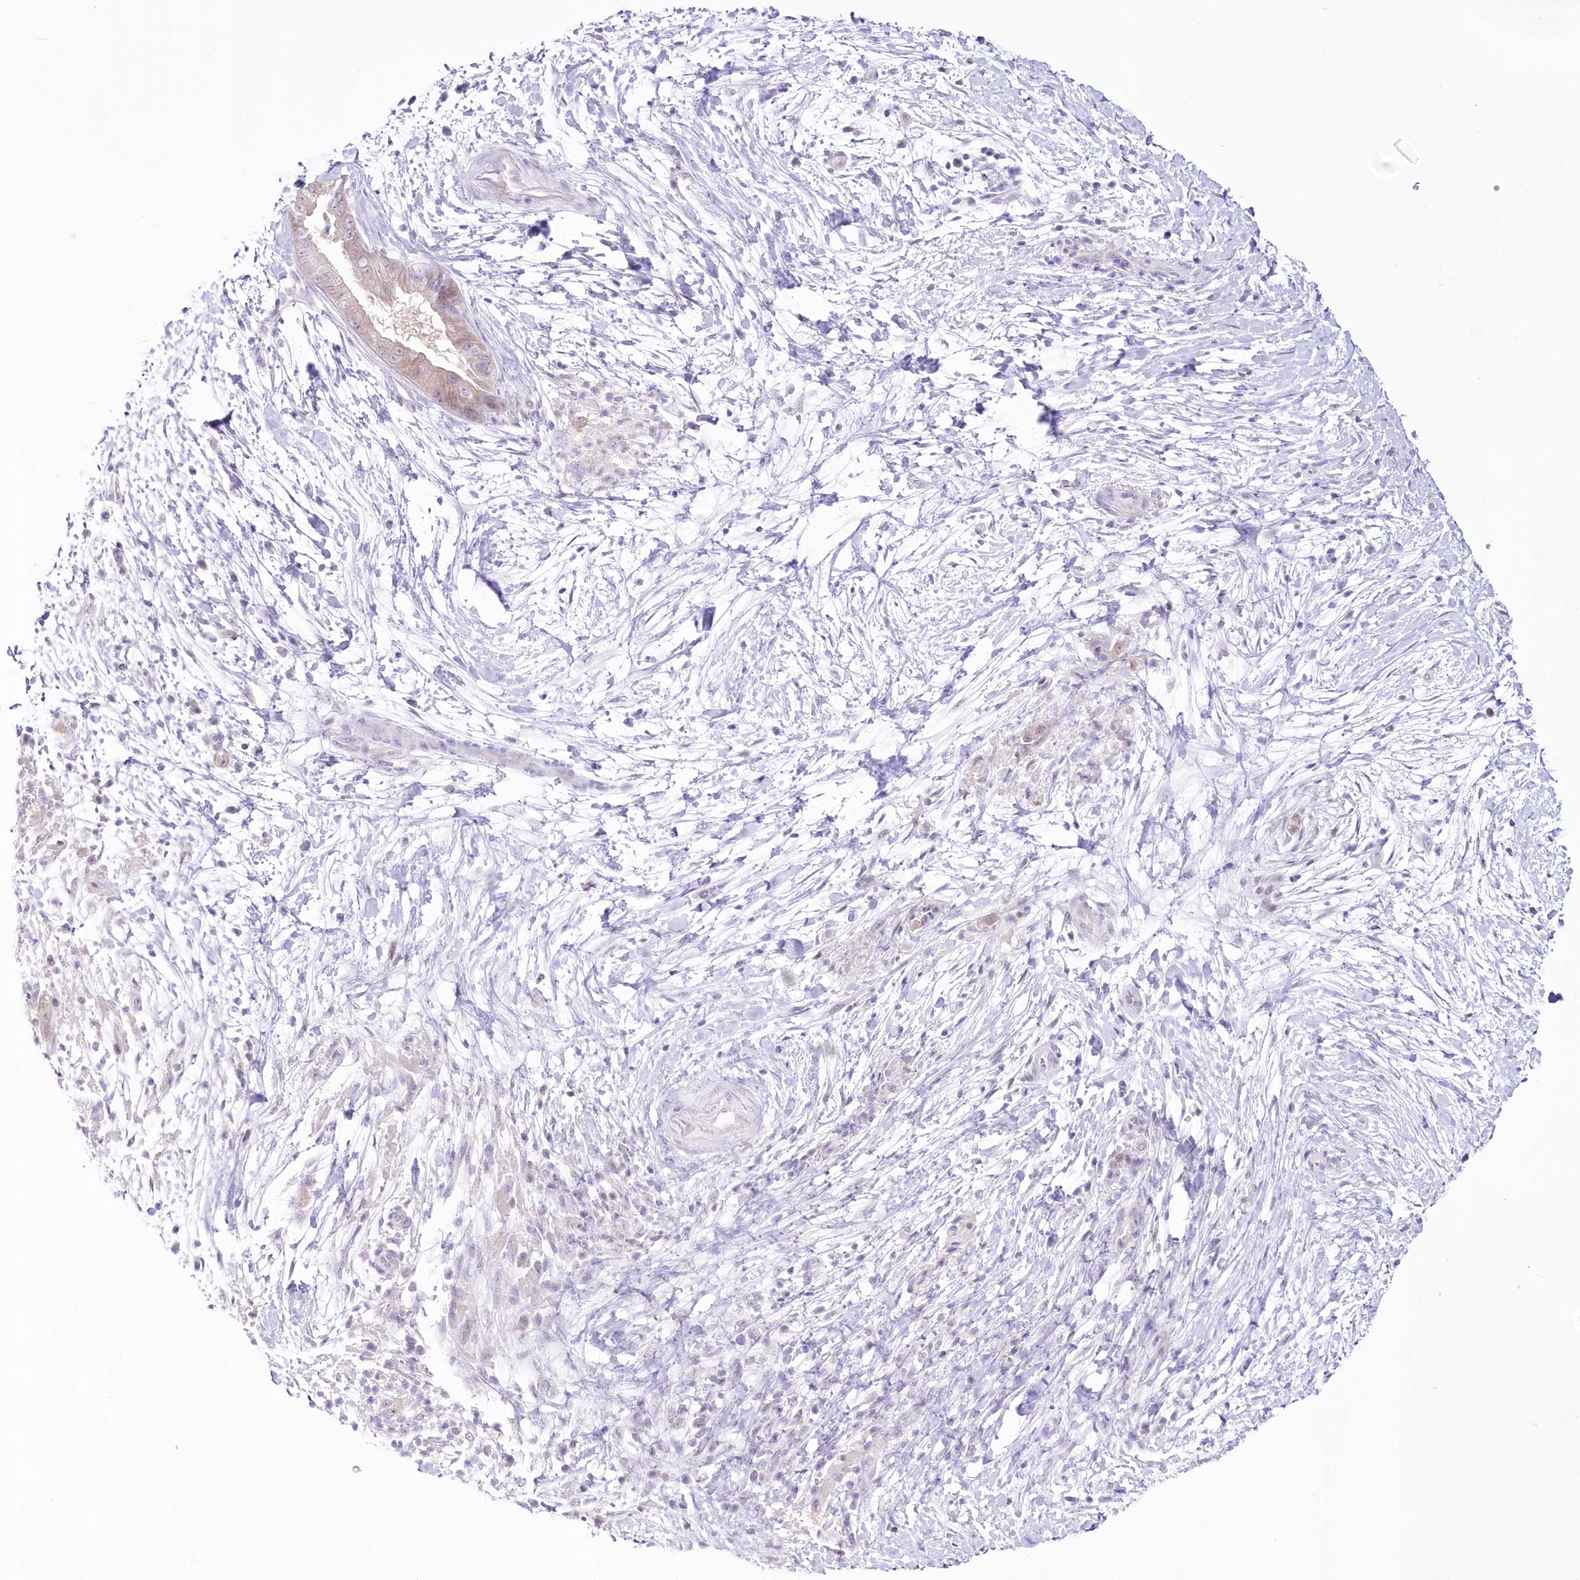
{"staining": {"intensity": "weak", "quantity": "25%-75%", "location": "cytoplasmic/membranous"}, "tissue": "pancreatic cancer", "cell_type": "Tumor cells", "image_type": "cancer", "snomed": [{"axis": "morphology", "description": "Adenocarcinoma, NOS"}, {"axis": "topography", "description": "Pancreas"}], "caption": "Protein staining shows weak cytoplasmic/membranous staining in about 25%-75% of tumor cells in adenocarcinoma (pancreatic). (brown staining indicates protein expression, while blue staining denotes nuclei).", "gene": "UBA6", "patient": {"sex": "male", "age": 75}}